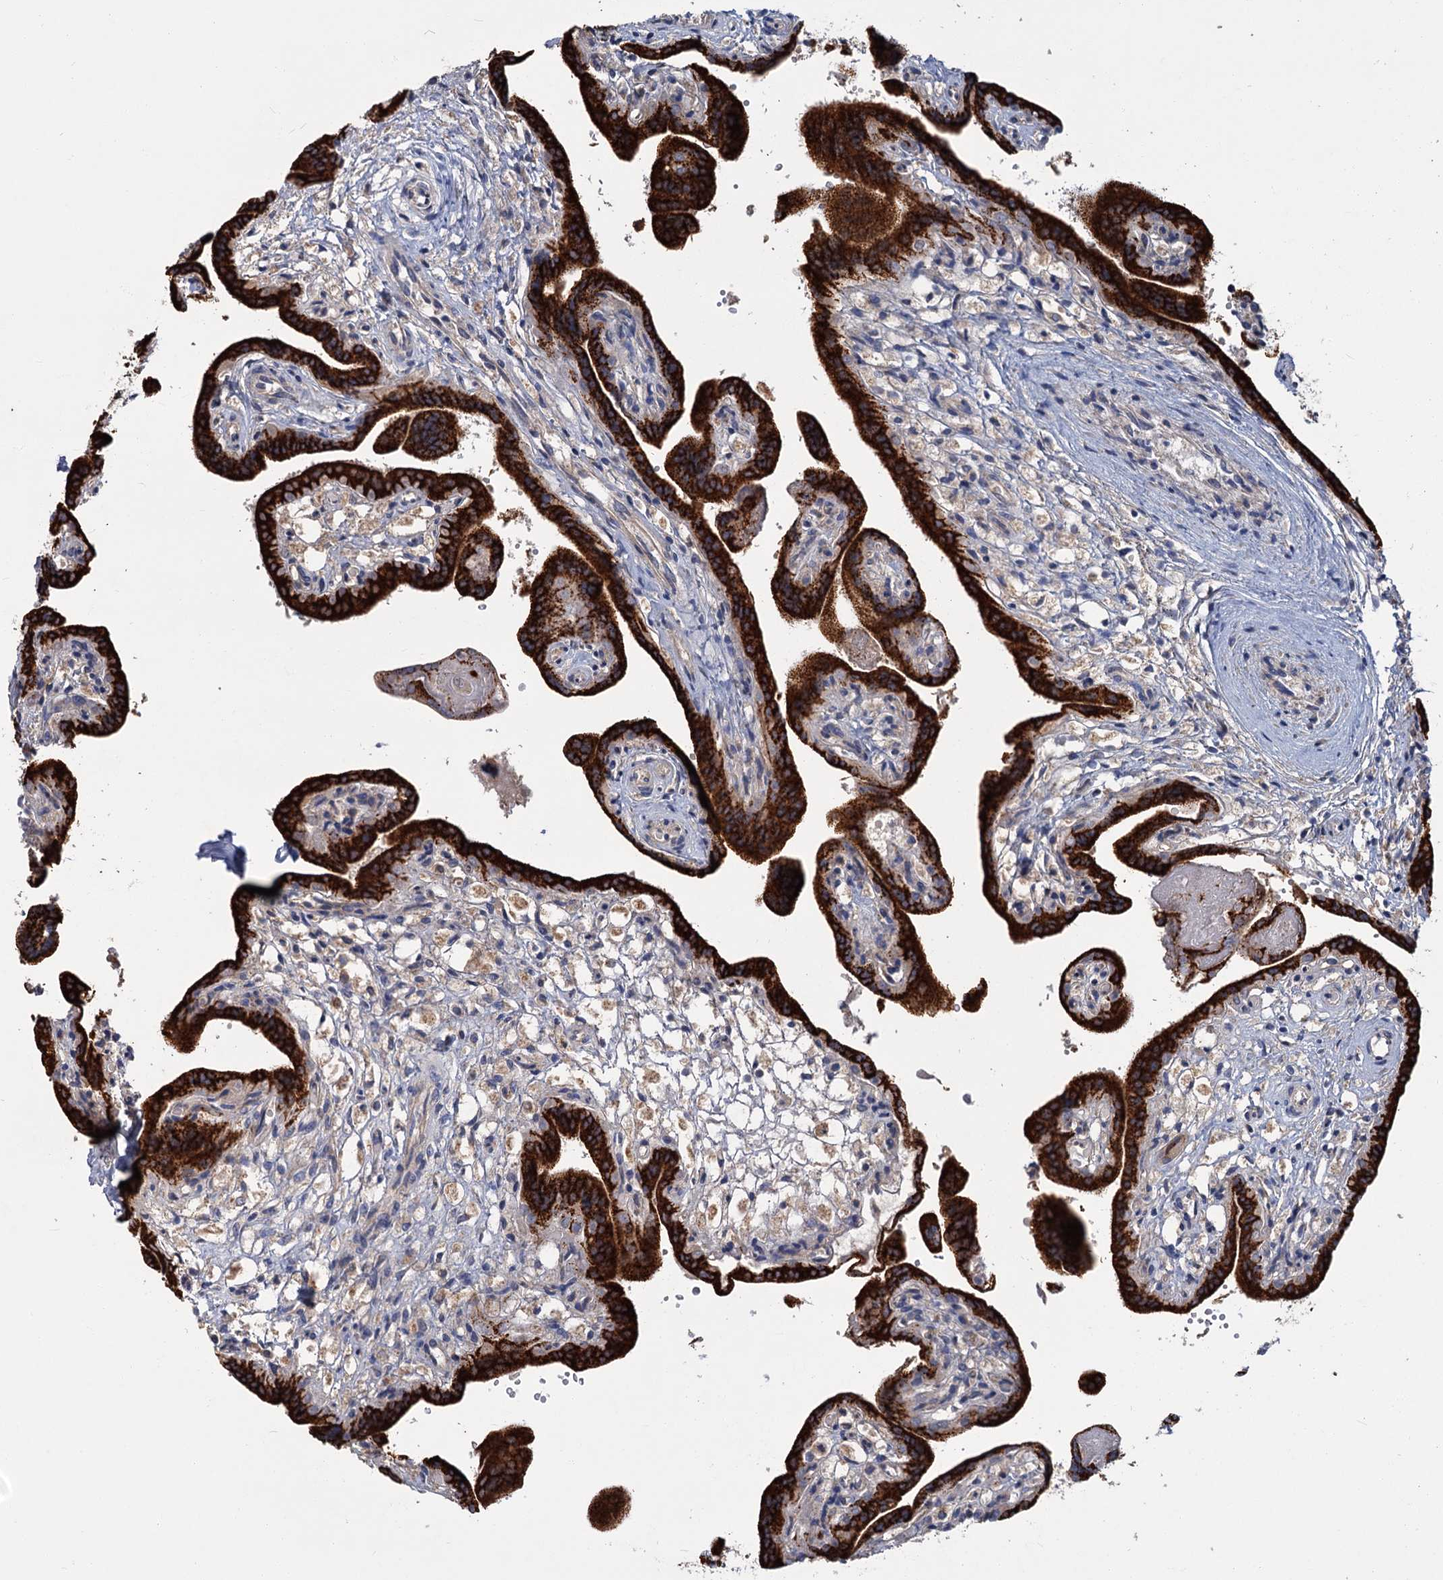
{"staining": {"intensity": "strong", "quantity": ">75%", "location": "cytoplasmic/membranous"}, "tissue": "placenta", "cell_type": "Trophoblastic cells", "image_type": "normal", "snomed": [{"axis": "morphology", "description": "Normal tissue, NOS"}, {"axis": "topography", "description": "Placenta"}], "caption": "A brown stain labels strong cytoplasmic/membranous expression of a protein in trophoblastic cells of unremarkable placenta. (DAB IHC with brightfield microscopy, high magnification).", "gene": "DYNC2H1", "patient": {"sex": "female", "age": 37}}